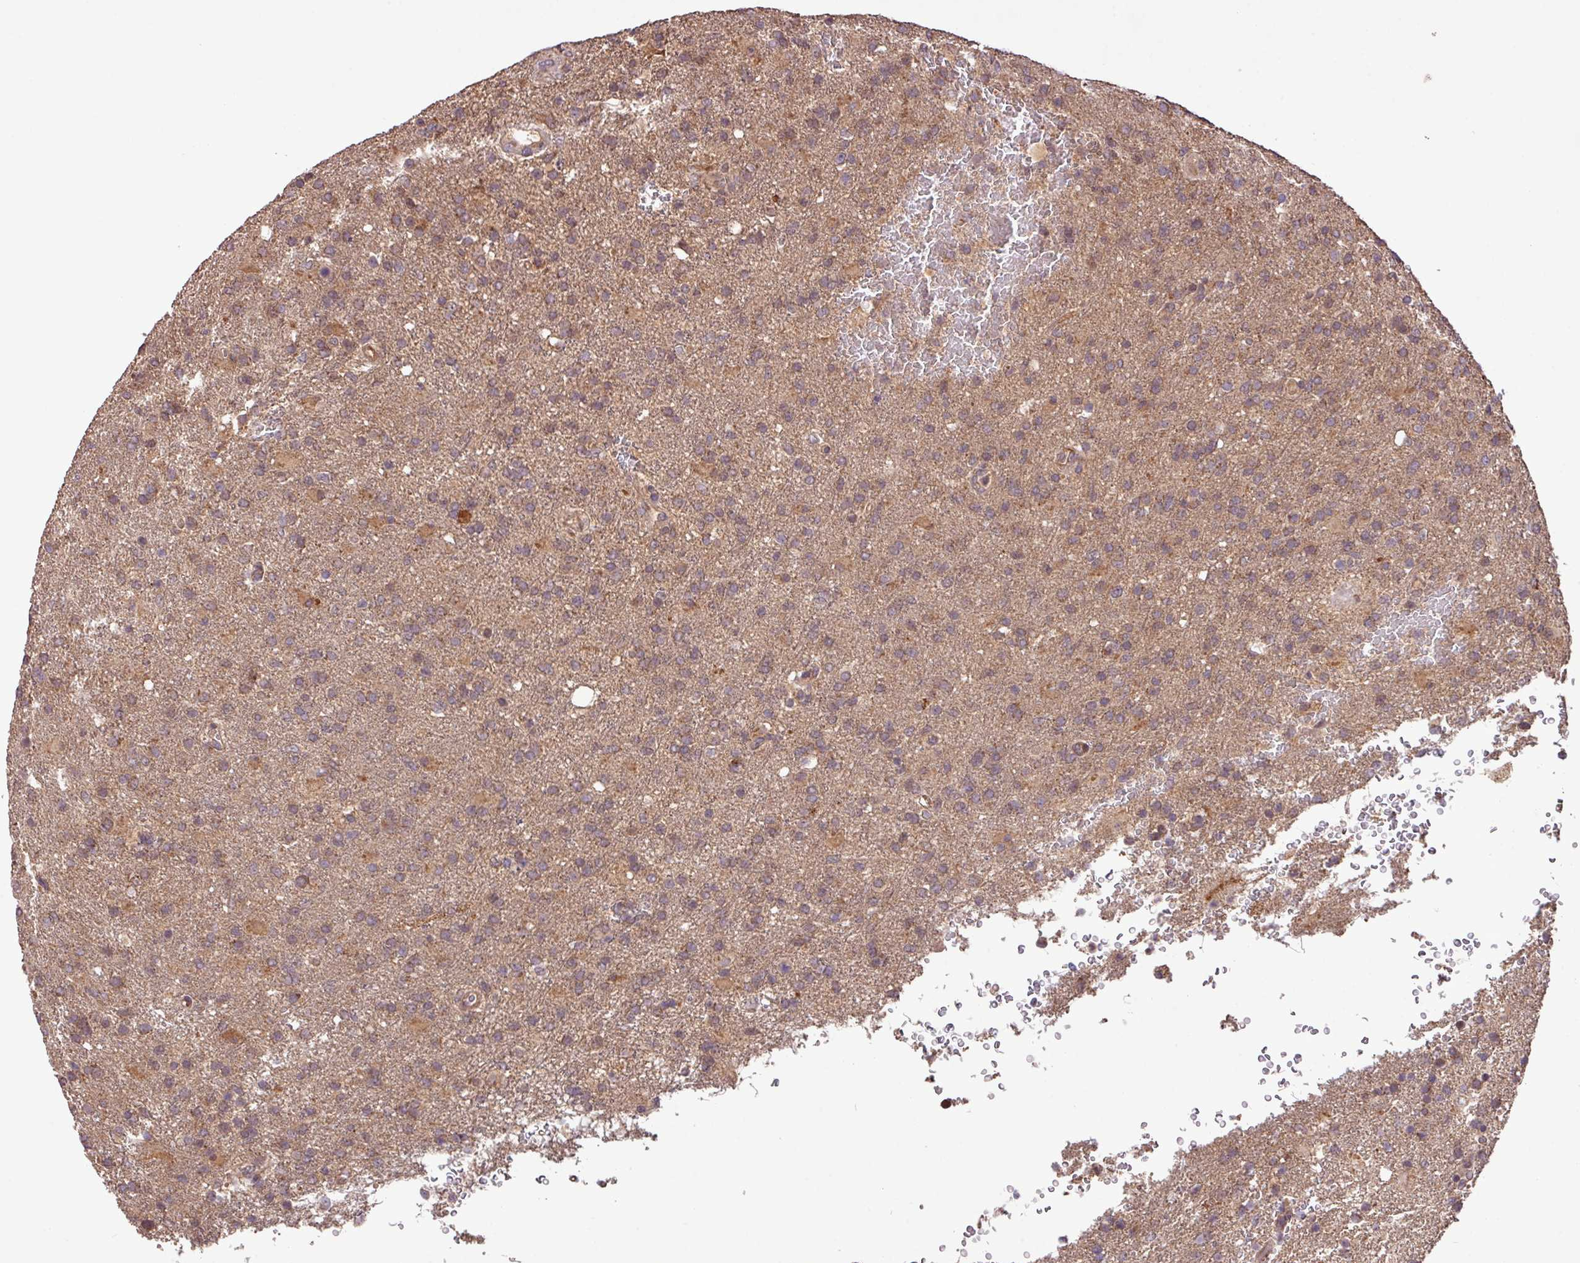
{"staining": {"intensity": "weak", "quantity": "25%-75%", "location": "cytoplasmic/membranous"}, "tissue": "glioma", "cell_type": "Tumor cells", "image_type": "cancer", "snomed": [{"axis": "morphology", "description": "Glioma, malignant, High grade"}, {"axis": "topography", "description": "Brain"}], "caption": "Tumor cells exhibit weak cytoplasmic/membranous staining in about 25%-75% of cells in malignant glioma (high-grade).", "gene": "YPEL3", "patient": {"sex": "female", "age": 74}}